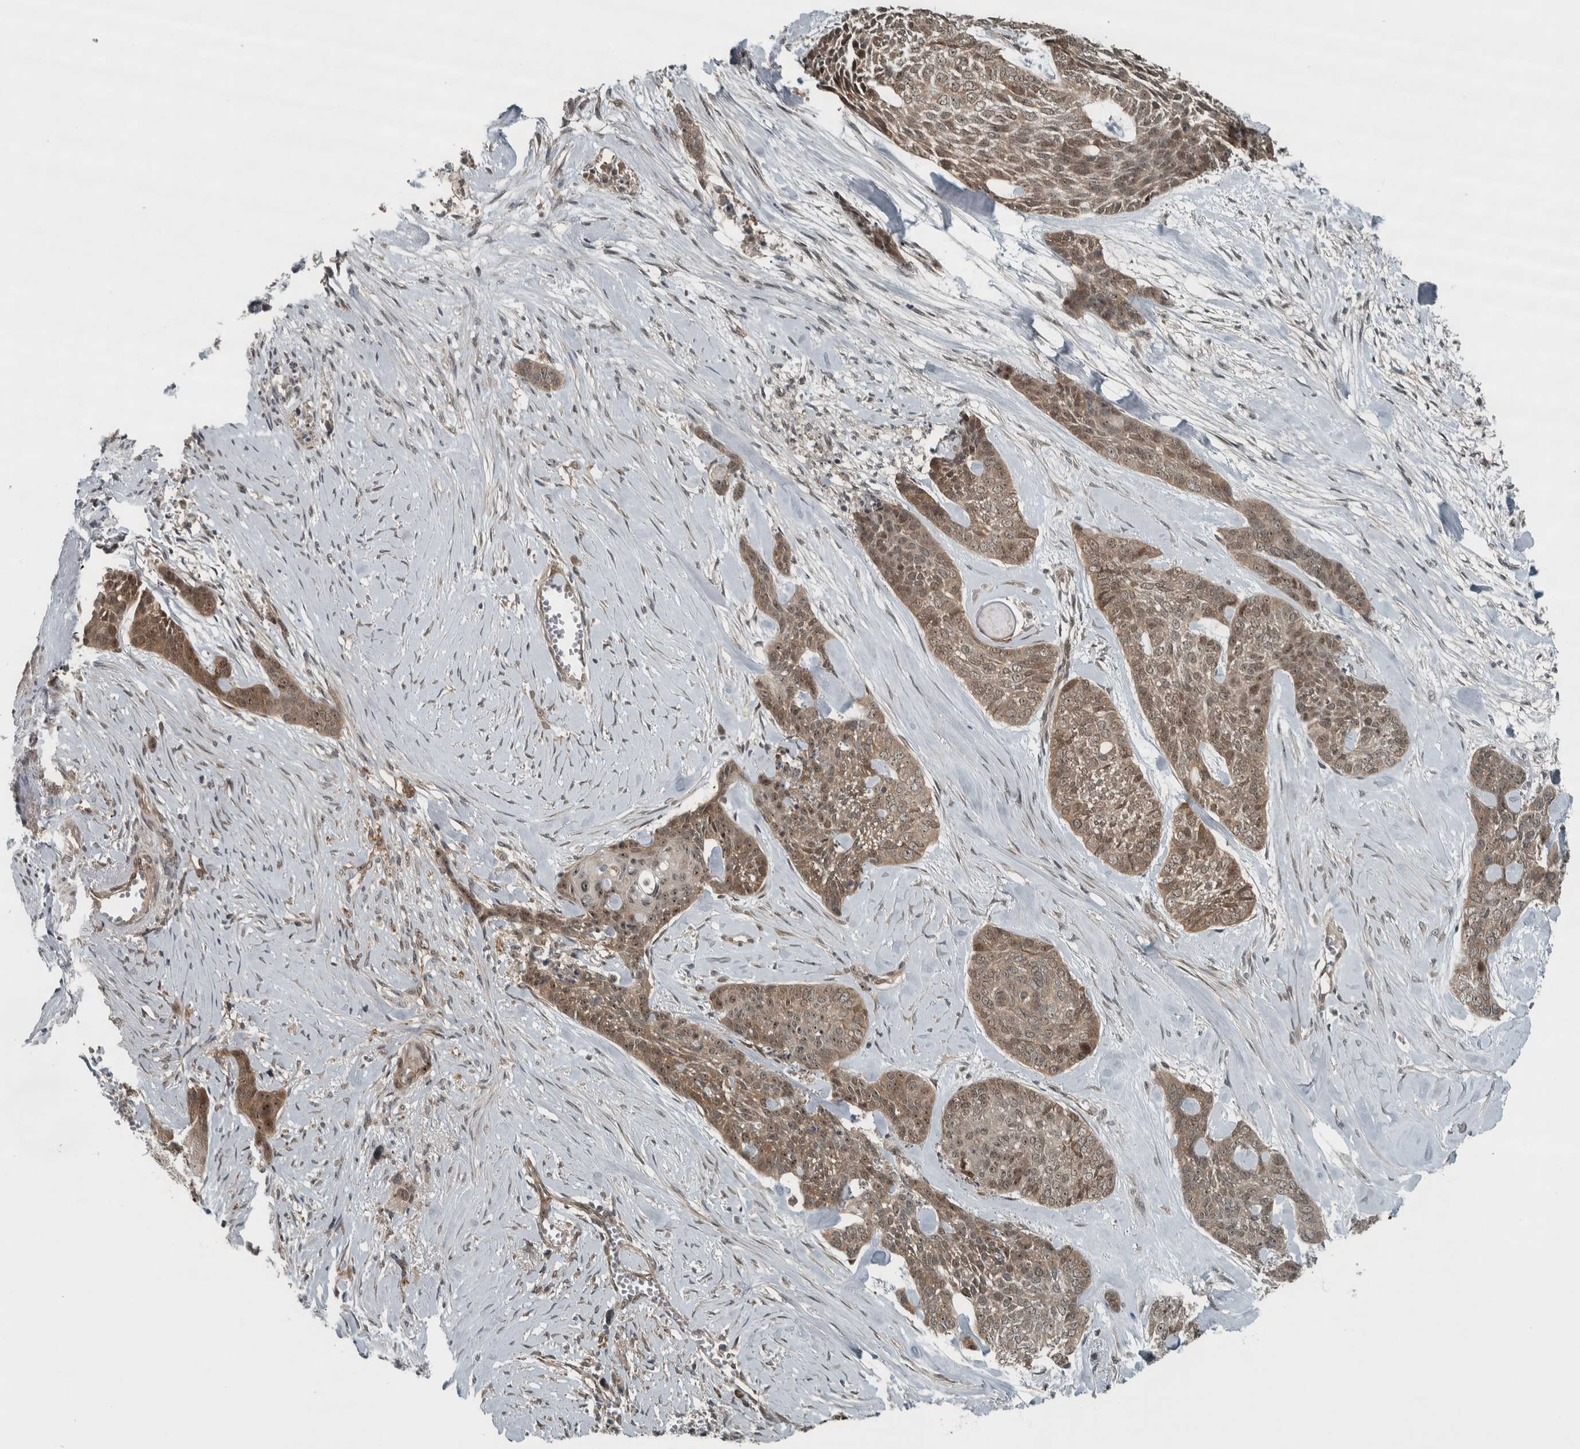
{"staining": {"intensity": "weak", "quantity": ">75%", "location": "cytoplasmic/membranous,nuclear"}, "tissue": "skin cancer", "cell_type": "Tumor cells", "image_type": "cancer", "snomed": [{"axis": "morphology", "description": "Basal cell carcinoma"}, {"axis": "topography", "description": "Skin"}], "caption": "DAB immunohistochemical staining of human skin basal cell carcinoma shows weak cytoplasmic/membranous and nuclear protein positivity in approximately >75% of tumor cells. Using DAB (3,3'-diaminobenzidine) (brown) and hematoxylin (blue) stains, captured at high magnification using brightfield microscopy.", "gene": "XPO5", "patient": {"sex": "female", "age": 64}}